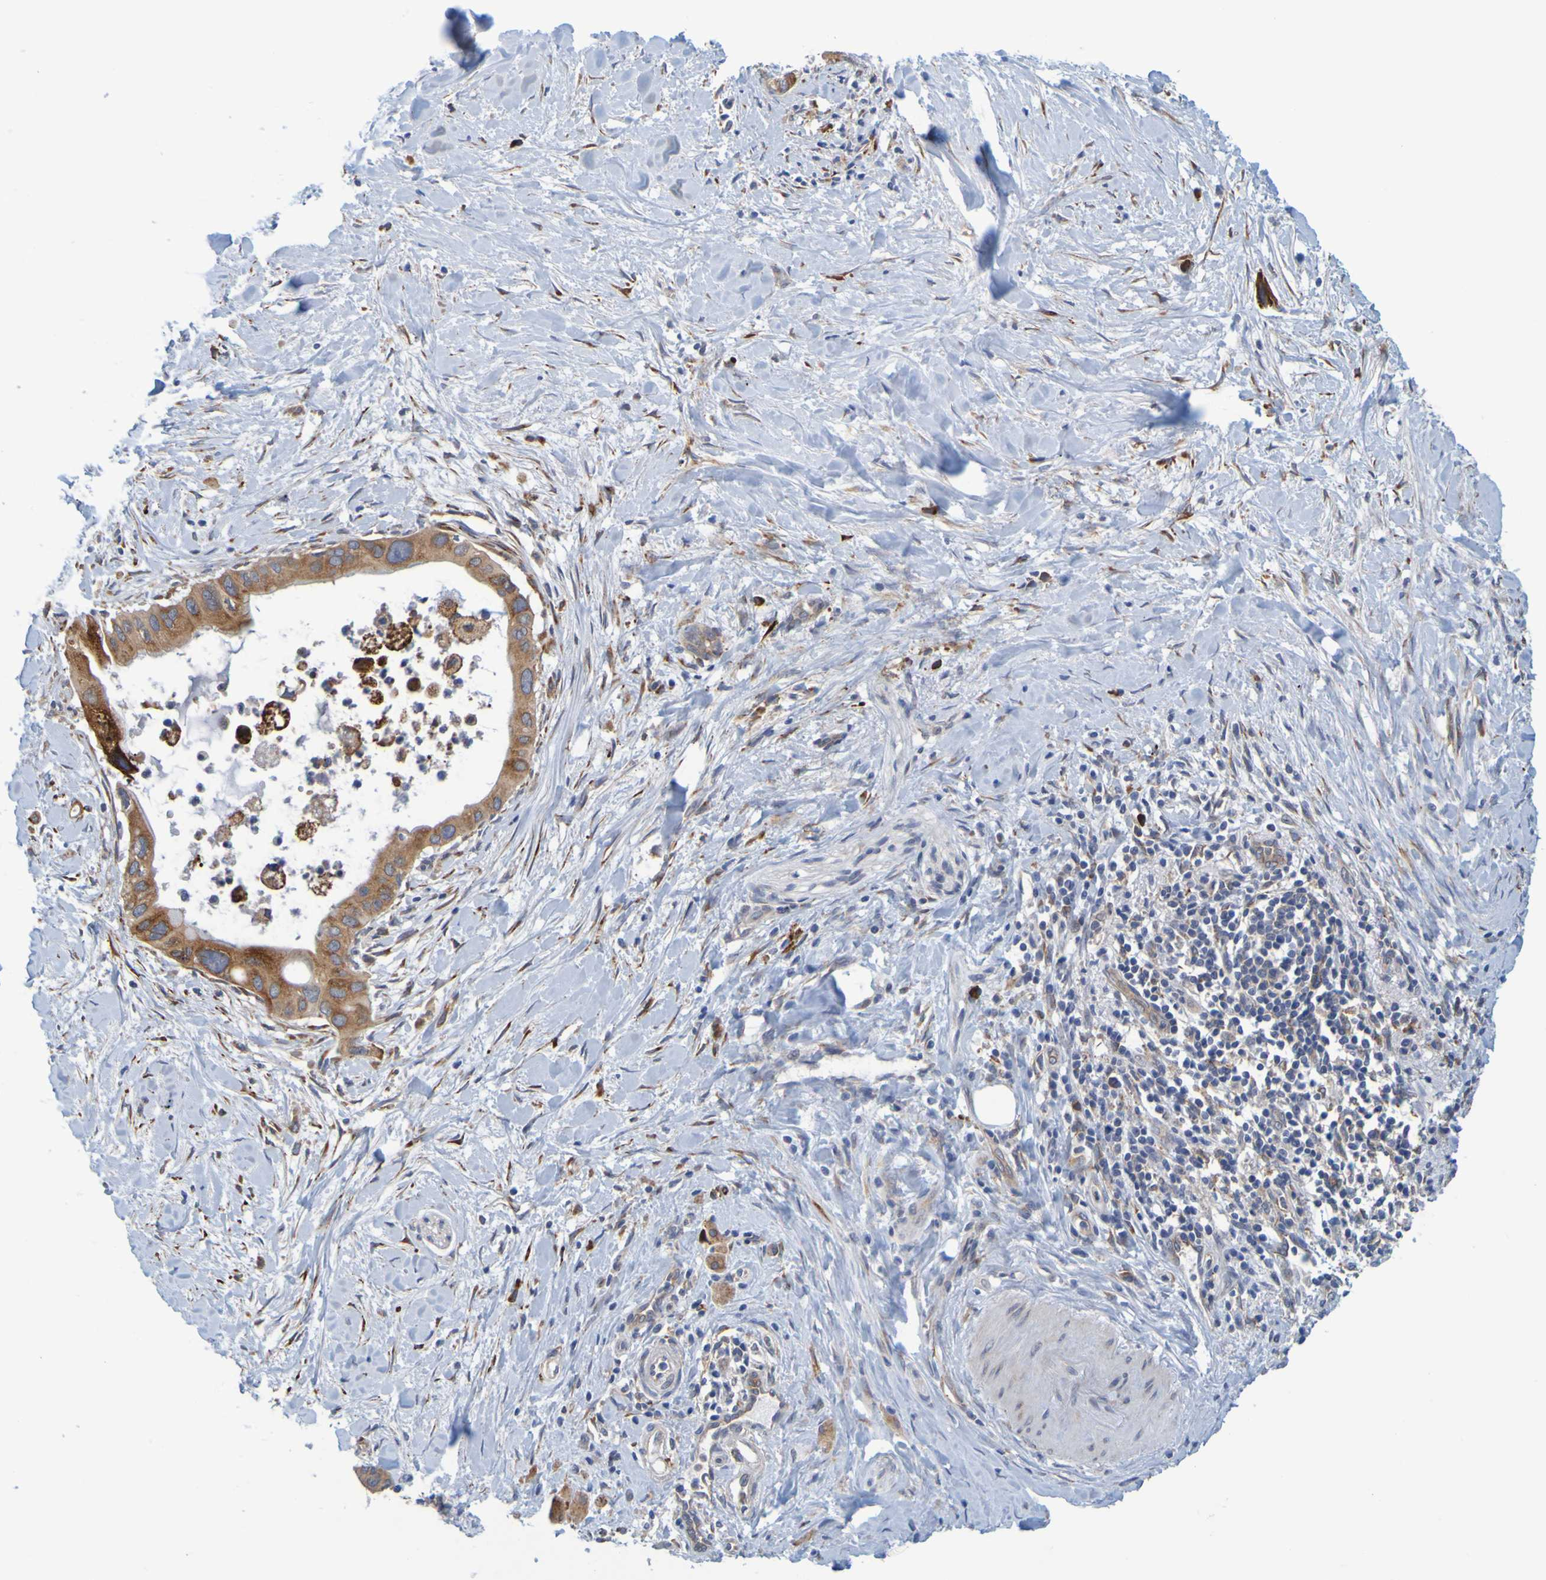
{"staining": {"intensity": "moderate", "quantity": ">75%", "location": "cytoplasmic/membranous"}, "tissue": "pancreatic cancer", "cell_type": "Tumor cells", "image_type": "cancer", "snomed": [{"axis": "morphology", "description": "Adenocarcinoma, NOS"}, {"axis": "topography", "description": "Pancreas"}], "caption": "This is a photomicrograph of immunohistochemistry (IHC) staining of pancreatic adenocarcinoma, which shows moderate expression in the cytoplasmic/membranous of tumor cells.", "gene": "SIL1", "patient": {"sex": "male", "age": 55}}